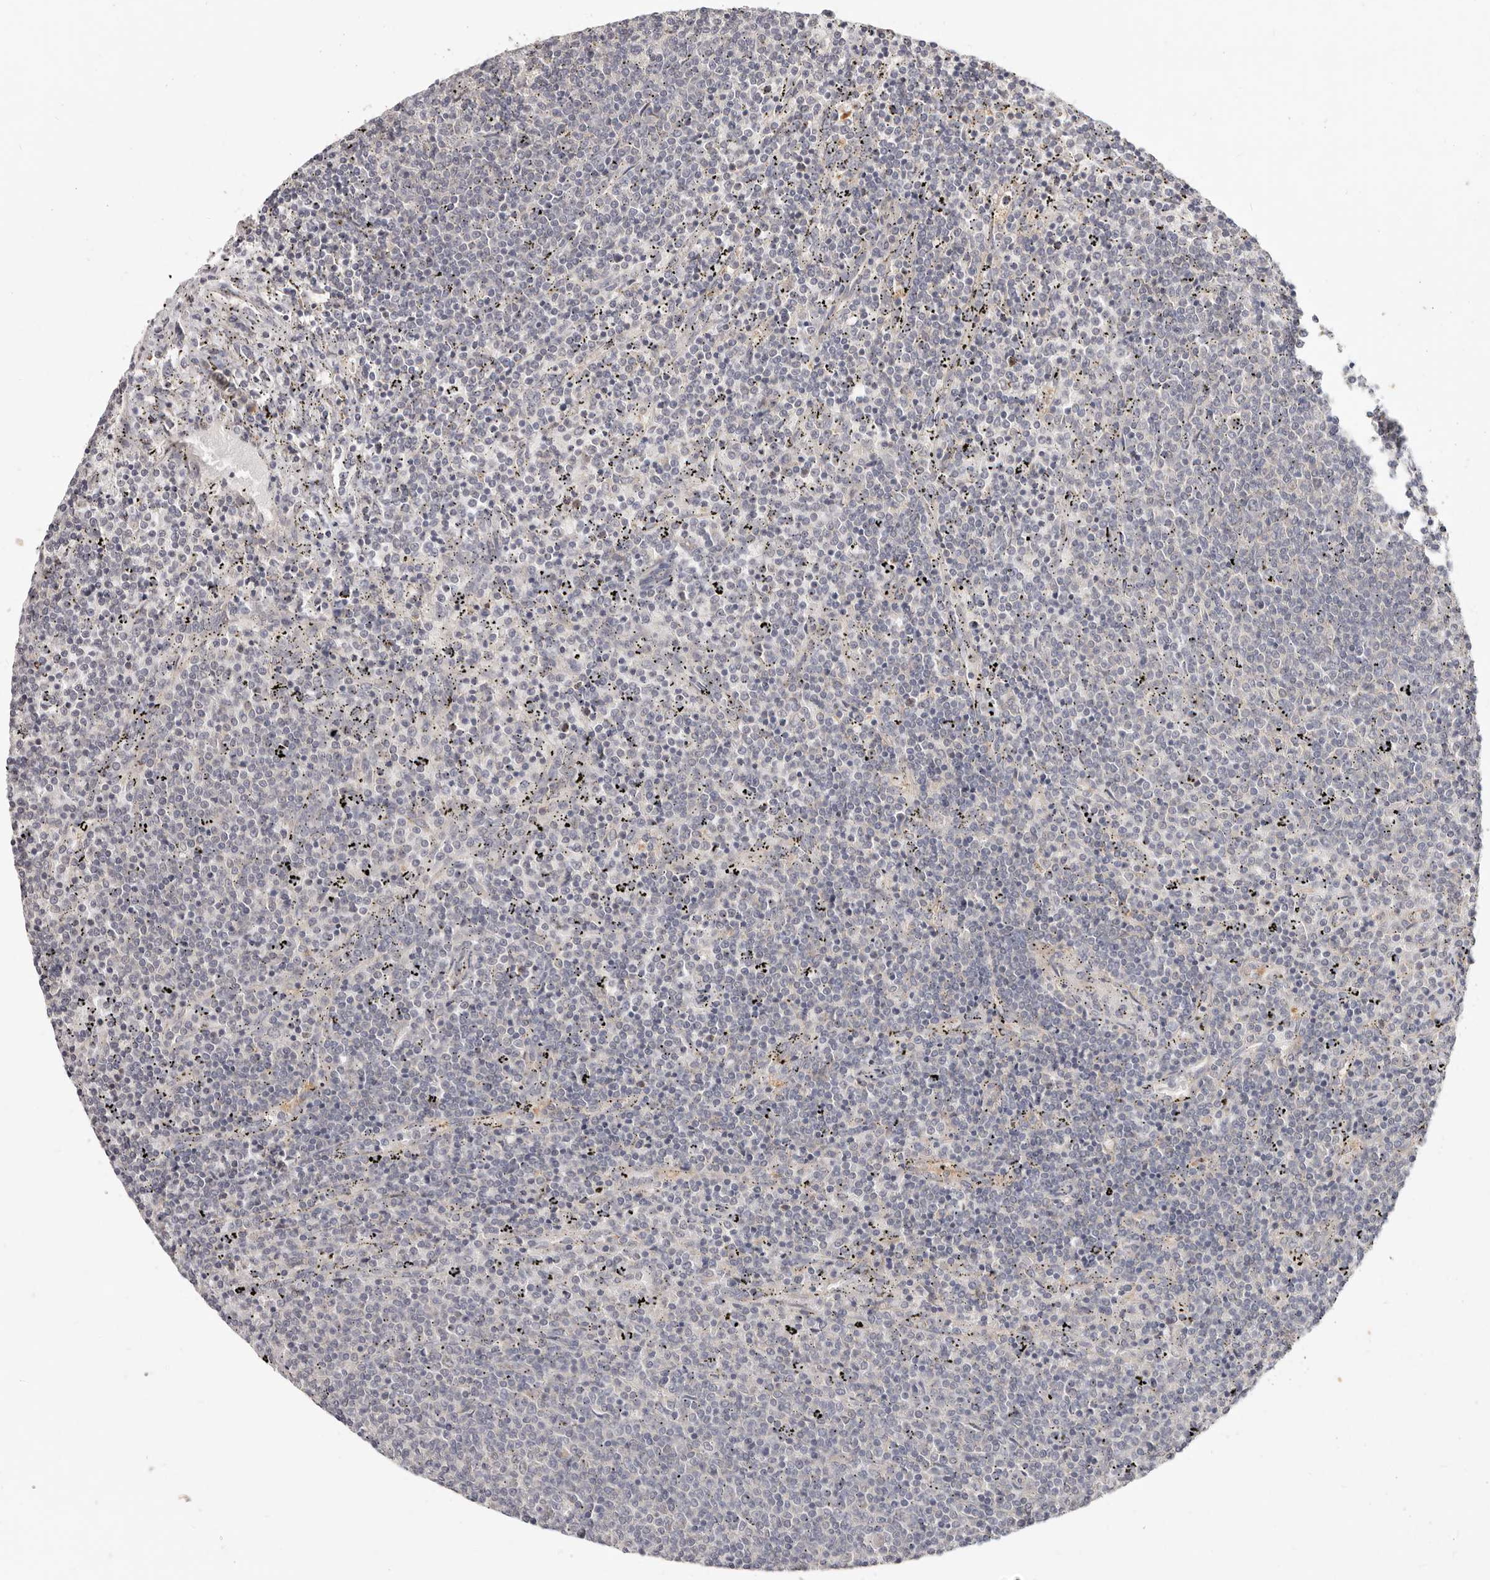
{"staining": {"intensity": "negative", "quantity": "none", "location": "none"}, "tissue": "lymphoma", "cell_type": "Tumor cells", "image_type": "cancer", "snomed": [{"axis": "morphology", "description": "Malignant lymphoma, non-Hodgkin's type, Low grade"}, {"axis": "topography", "description": "Spleen"}], "caption": "Immunohistochemistry micrograph of malignant lymphoma, non-Hodgkin's type (low-grade) stained for a protein (brown), which reveals no positivity in tumor cells.", "gene": "WDR77", "patient": {"sex": "female", "age": 50}}